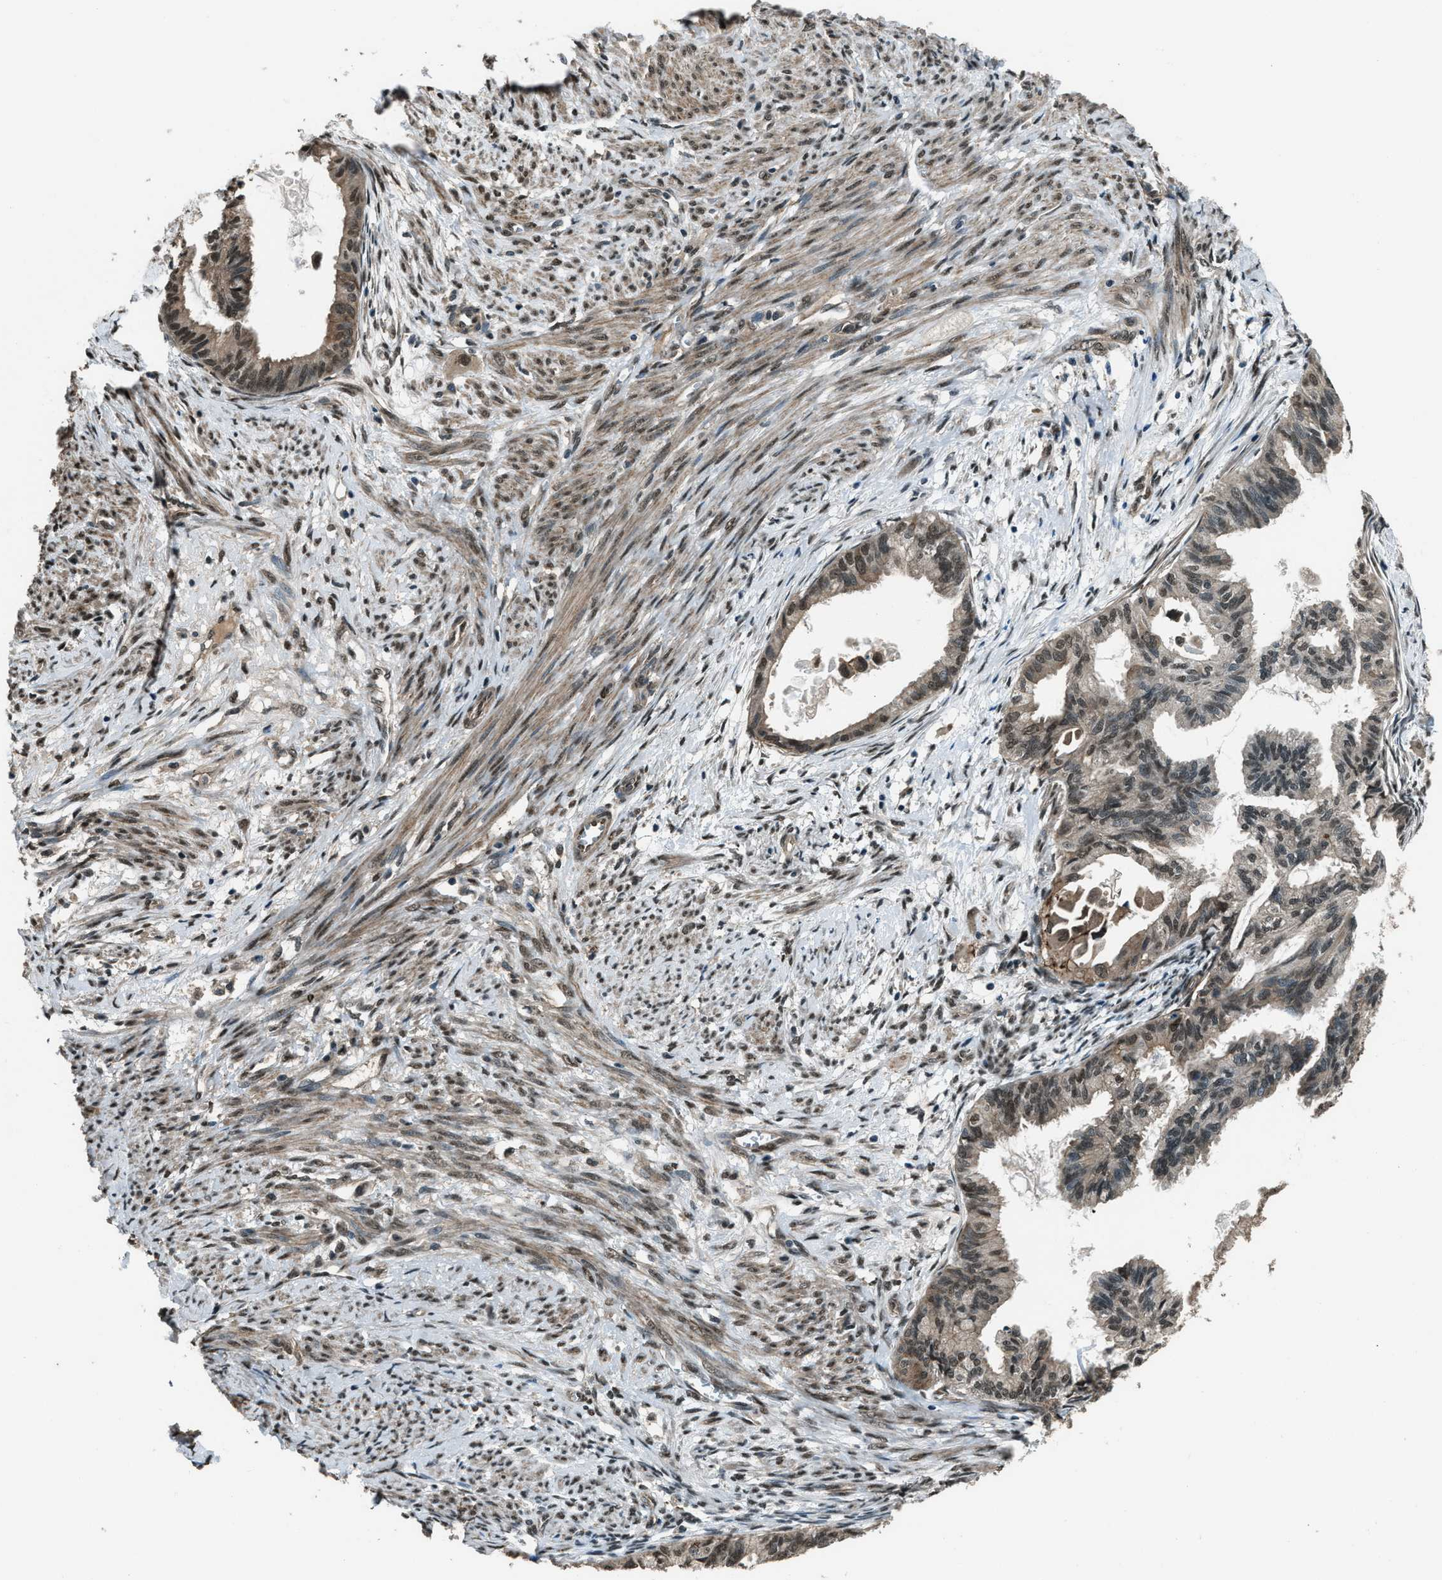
{"staining": {"intensity": "weak", "quantity": ">75%", "location": "nuclear"}, "tissue": "cervical cancer", "cell_type": "Tumor cells", "image_type": "cancer", "snomed": [{"axis": "morphology", "description": "Normal tissue, NOS"}, {"axis": "morphology", "description": "Adenocarcinoma, NOS"}, {"axis": "topography", "description": "Cervix"}, {"axis": "topography", "description": "Endometrium"}], "caption": "Protein expression analysis of human cervical cancer (adenocarcinoma) reveals weak nuclear positivity in about >75% of tumor cells.", "gene": "SVIL", "patient": {"sex": "female", "age": 86}}